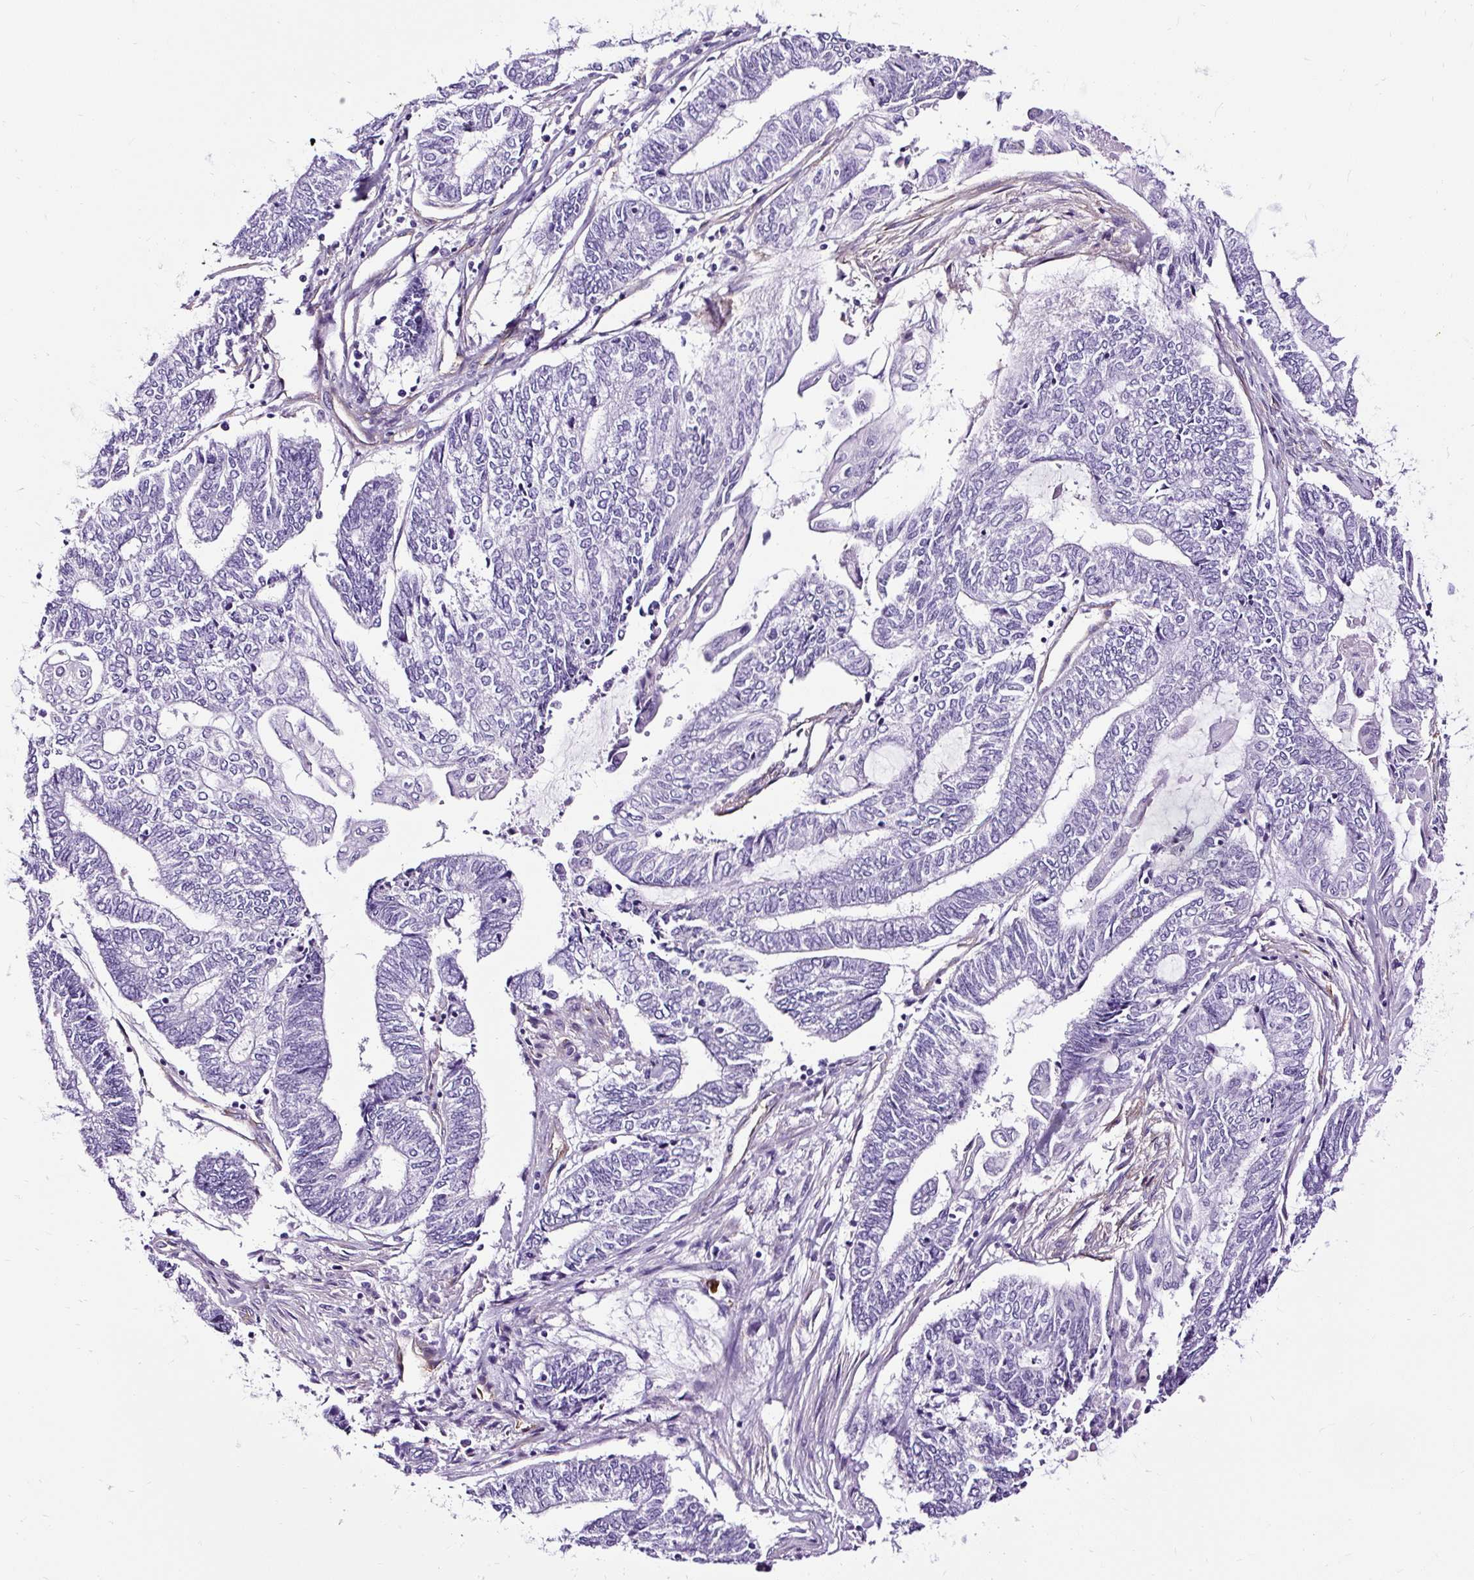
{"staining": {"intensity": "negative", "quantity": "none", "location": "none"}, "tissue": "endometrial cancer", "cell_type": "Tumor cells", "image_type": "cancer", "snomed": [{"axis": "morphology", "description": "Adenocarcinoma, NOS"}, {"axis": "topography", "description": "Uterus"}, {"axis": "topography", "description": "Endometrium"}], "caption": "Tumor cells are negative for protein expression in human endometrial cancer (adenocarcinoma).", "gene": "SLC7A8", "patient": {"sex": "female", "age": 70}}